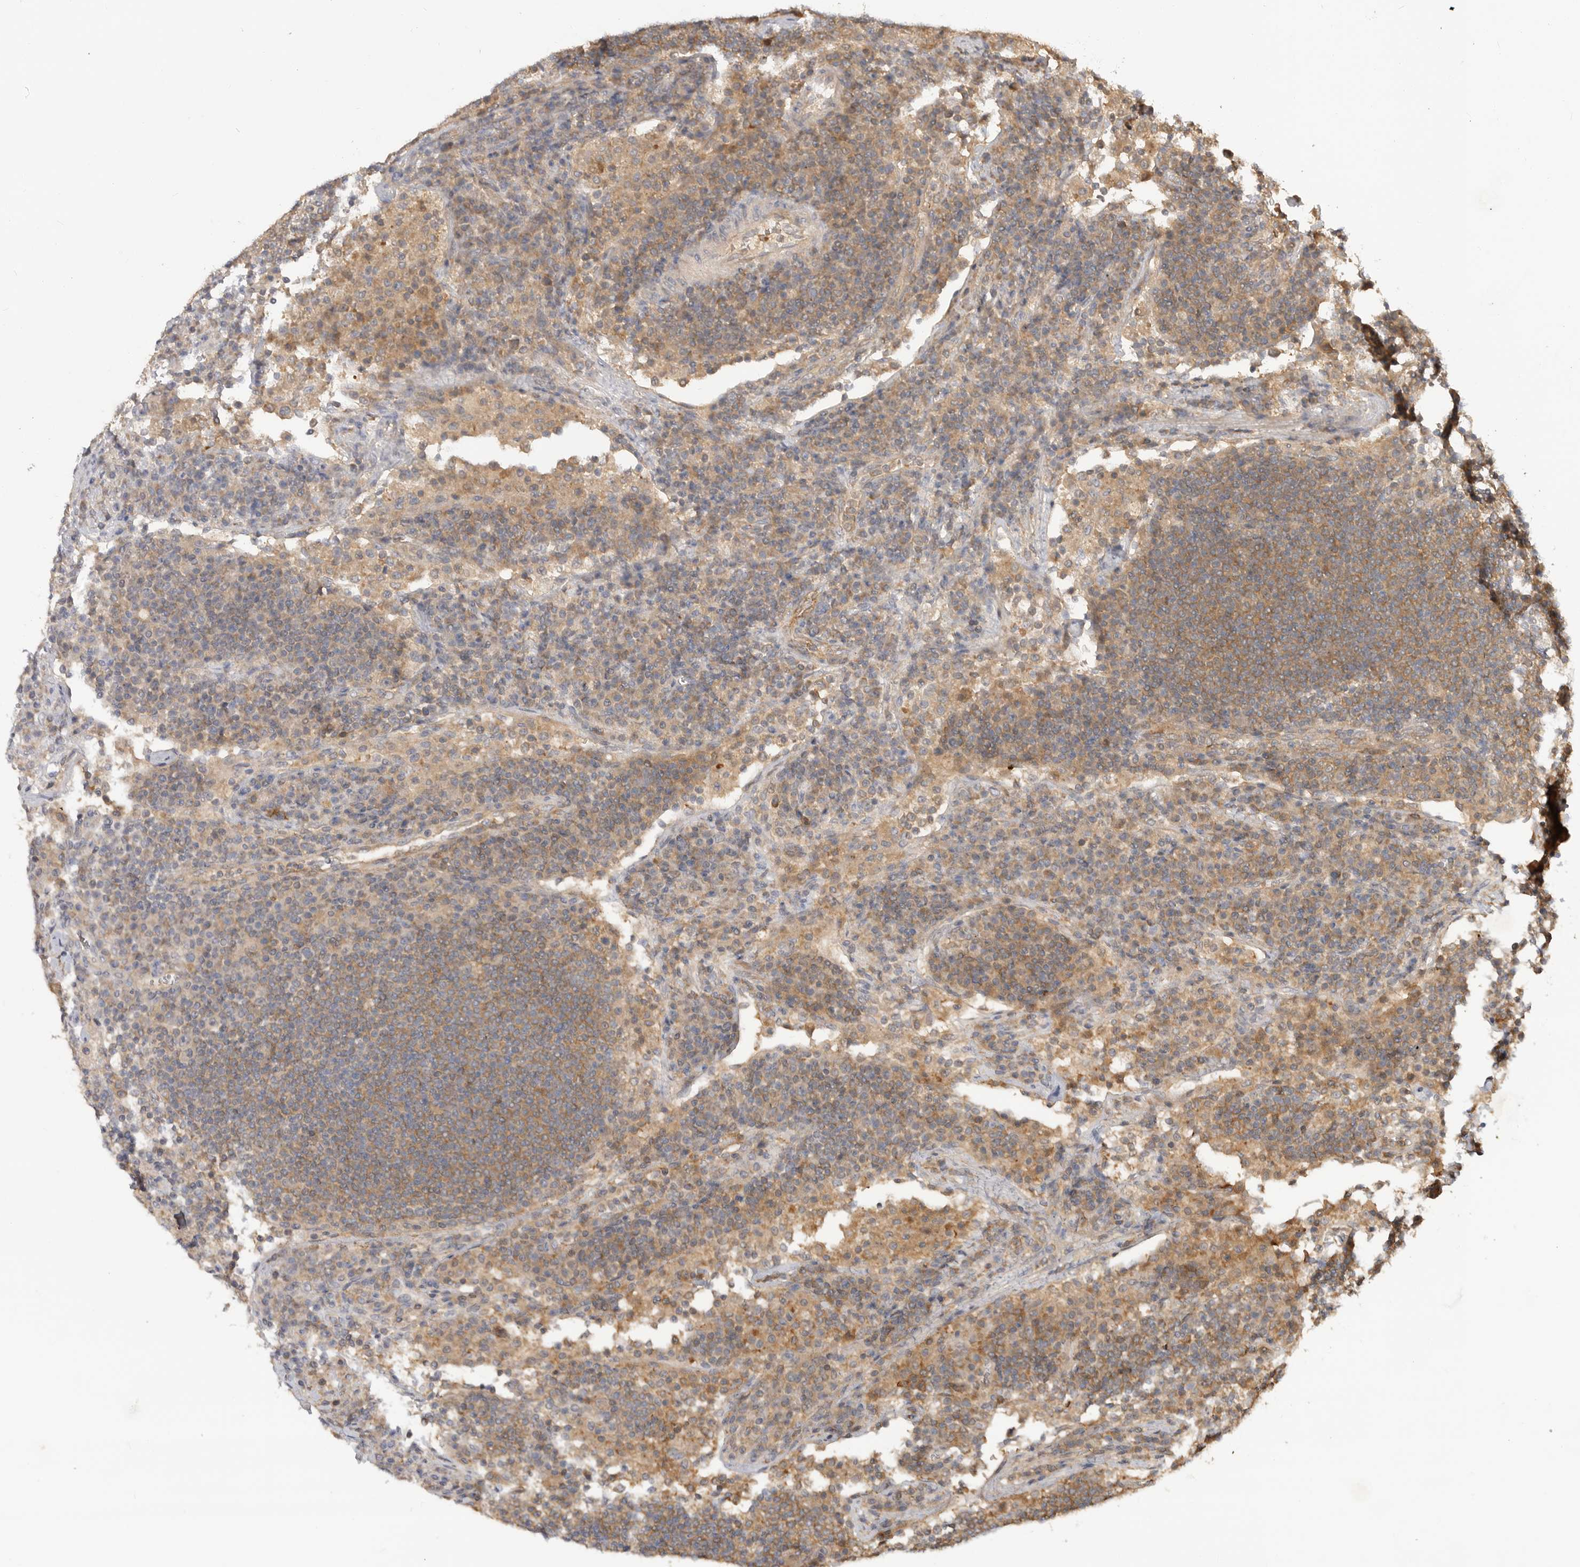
{"staining": {"intensity": "moderate", "quantity": ">75%", "location": "cytoplasmic/membranous"}, "tissue": "lymph node", "cell_type": "Germinal center cells", "image_type": "normal", "snomed": [{"axis": "morphology", "description": "Normal tissue, NOS"}, {"axis": "topography", "description": "Lymph node"}], "caption": "IHC of unremarkable human lymph node demonstrates medium levels of moderate cytoplasmic/membranous positivity in approximately >75% of germinal center cells.", "gene": "CLDN12", "patient": {"sex": "female", "age": 53}}